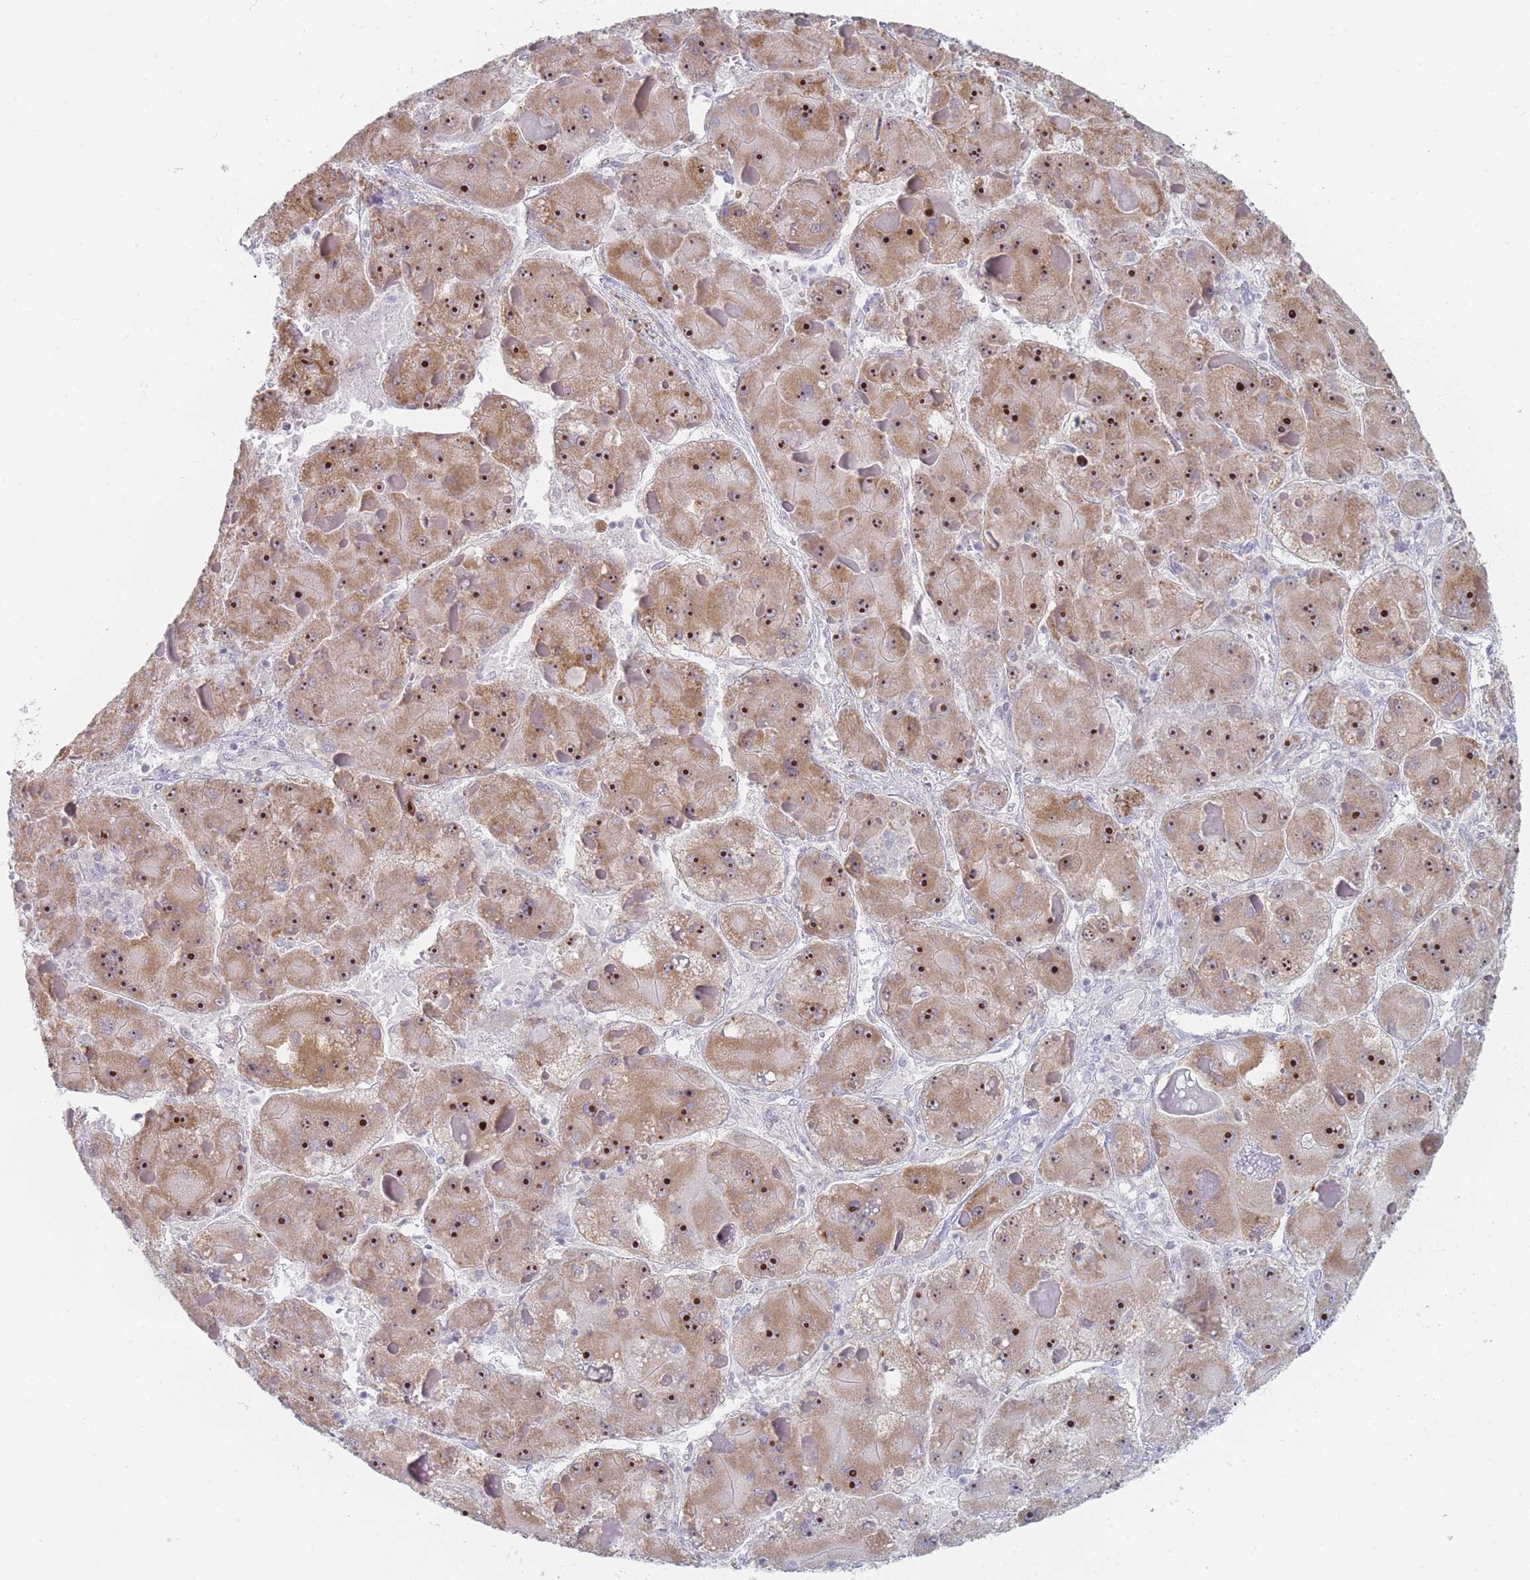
{"staining": {"intensity": "strong", "quantity": ">75%", "location": "cytoplasmic/membranous,nuclear"}, "tissue": "liver cancer", "cell_type": "Tumor cells", "image_type": "cancer", "snomed": [{"axis": "morphology", "description": "Carcinoma, Hepatocellular, NOS"}, {"axis": "topography", "description": "Liver"}], "caption": "A high amount of strong cytoplasmic/membranous and nuclear positivity is seen in about >75% of tumor cells in liver cancer tissue.", "gene": "RNF8", "patient": {"sex": "female", "age": 73}}